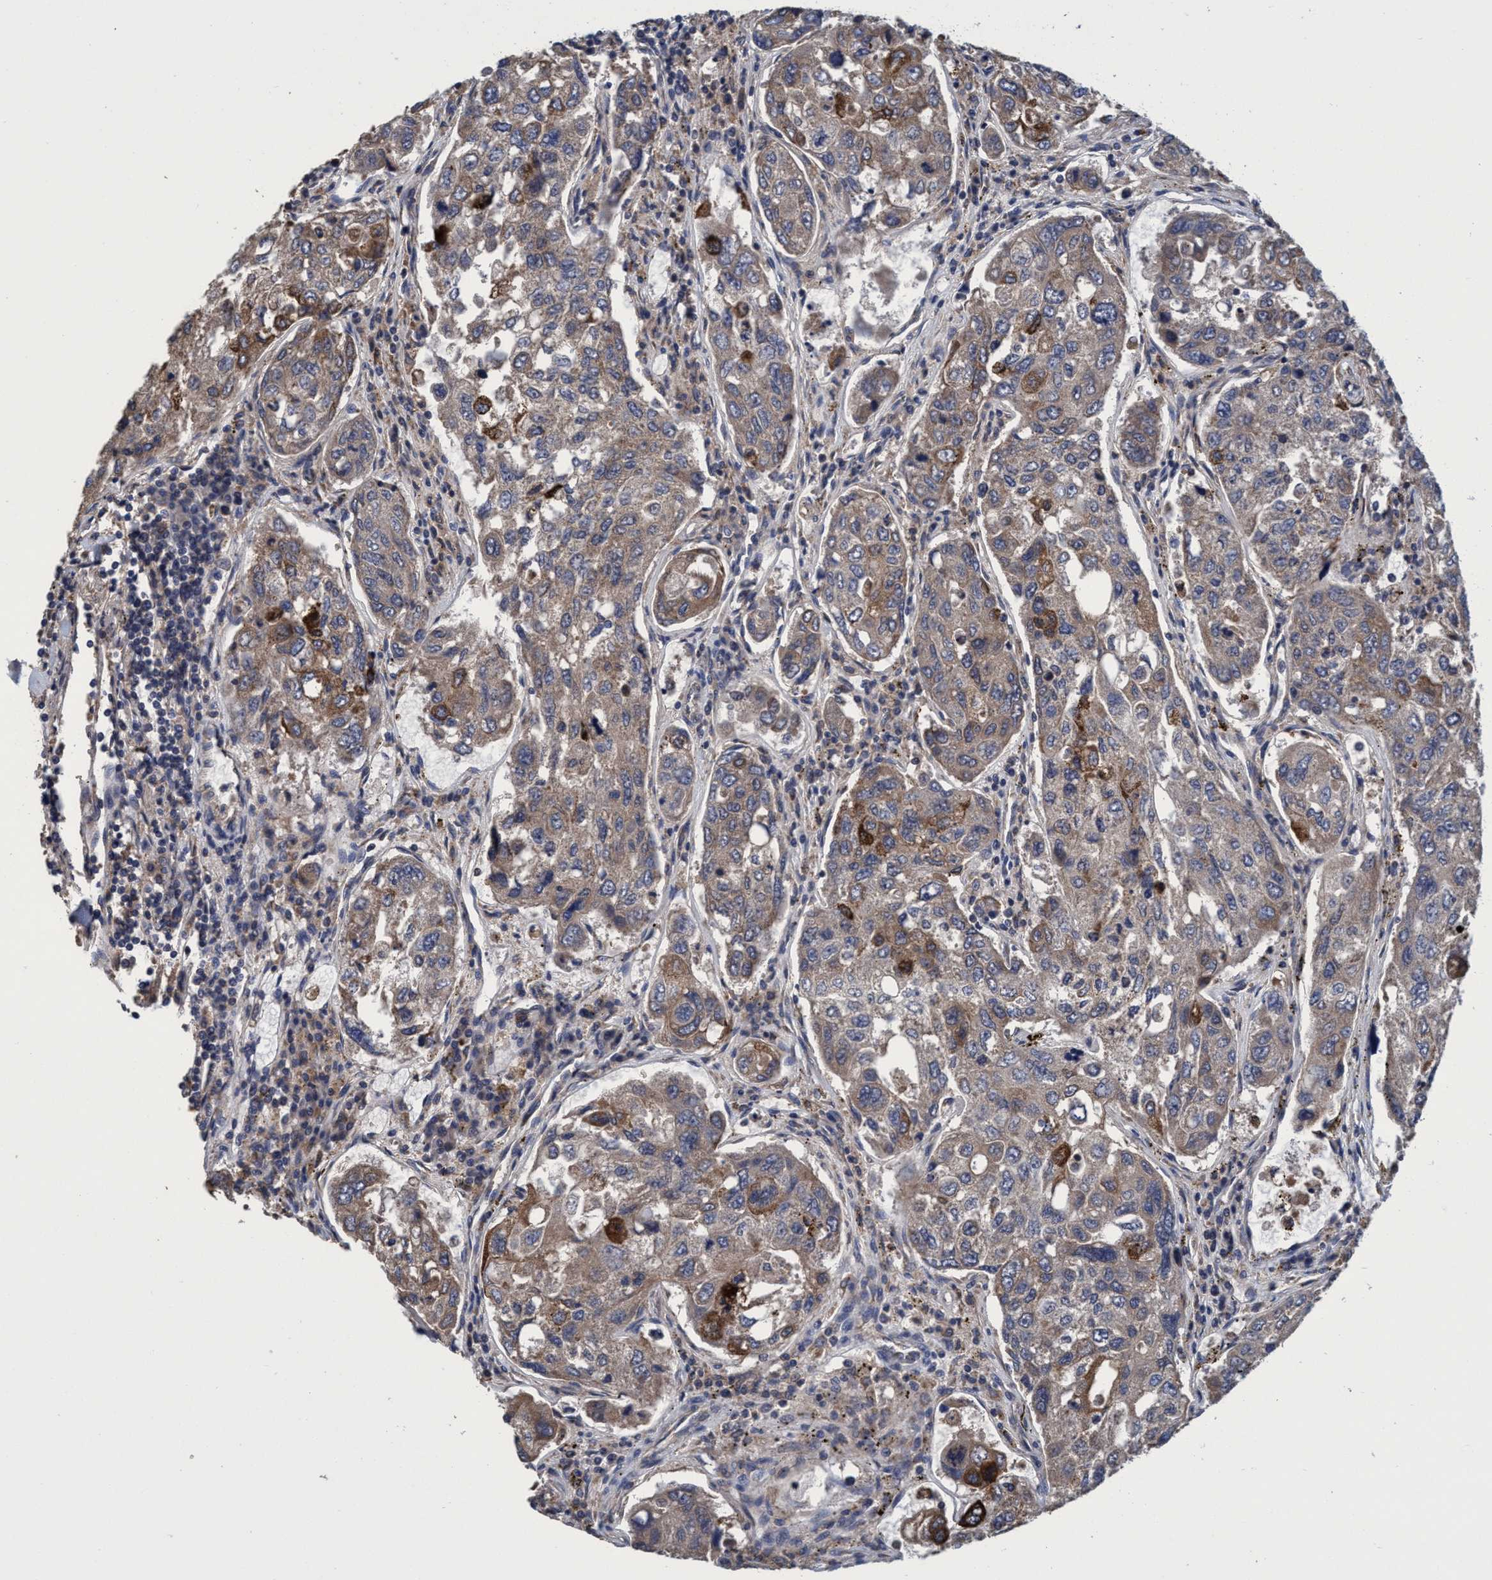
{"staining": {"intensity": "weak", "quantity": ">75%", "location": "cytoplasmic/membranous"}, "tissue": "urothelial cancer", "cell_type": "Tumor cells", "image_type": "cancer", "snomed": [{"axis": "morphology", "description": "Urothelial carcinoma, High grade"}, {"axis": "topography", "description": "Lymph node"}, {"axis": "topography", "description": "Urinary bladder"}], "caption": "There is low levels of weak cytoplasmic/membranous staining in tumor cells of urothelial cancer, as demonstrated by immunohistochemical staining (brown color).", "gene": "CALCOCO2", "patient": {"sex": "male", "age": 51}}